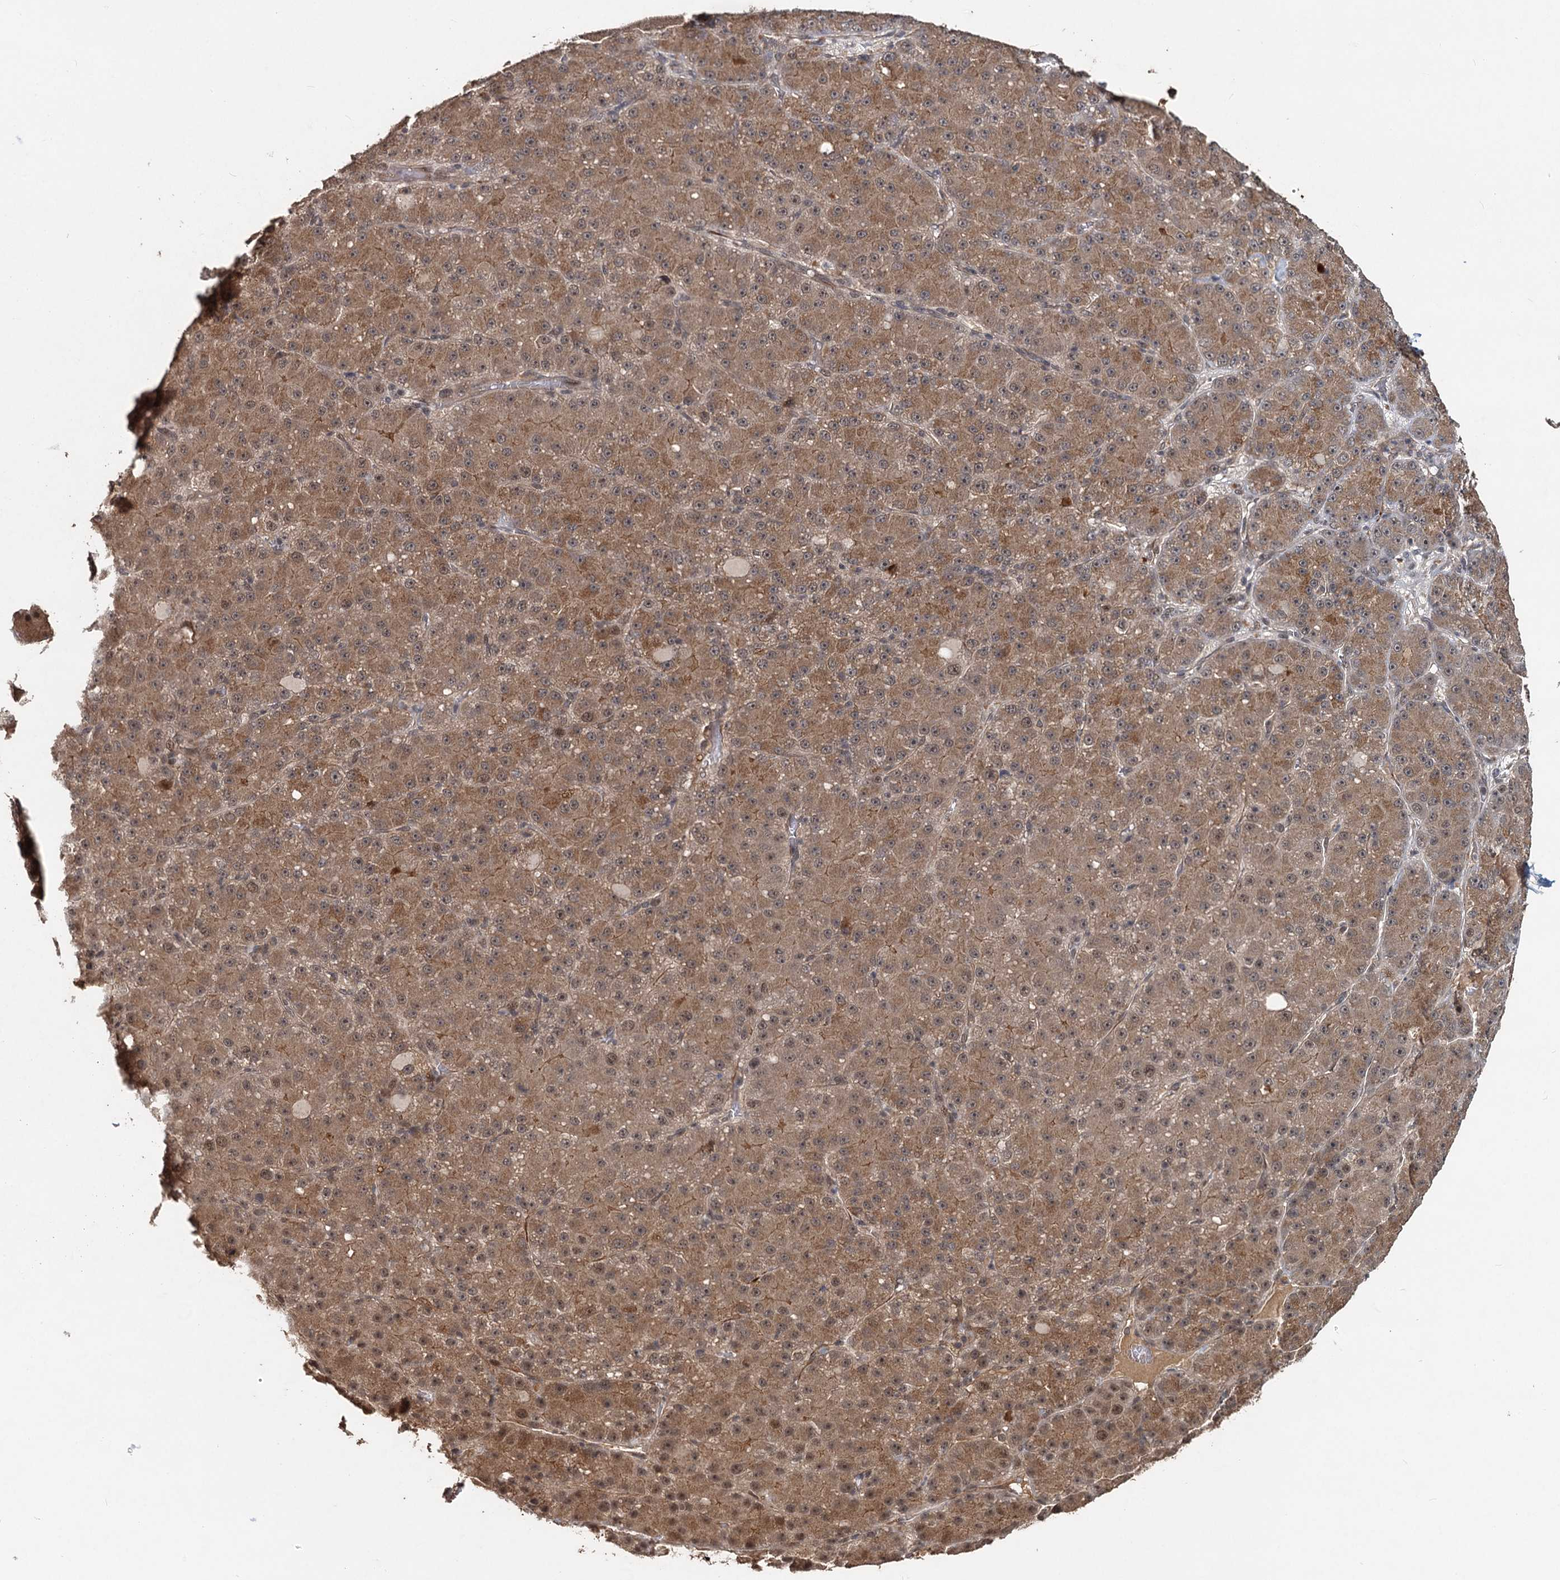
{"staining": {"intensity": "moderate", "quantity": ">75%", "location": "cytoplasmic/membranous,nuclear"}, "tissue": "liver cancer", "cell_type": "Tumor cells", "image_type": "cancer", "snomed": [{"axis": "morphology", "description": "Carcinoma, Hepatocellular, NOS"}, {"axis": "topography", "description": "Liver"}], "caption": "Liver hepatocellular carcinoma stained for a protein (brown) exhibits moderate cytoplasmic/membranous and nuclear positive expression in approximately >75% of tumor cells.", "gene": "RITA1", "patient": {"sex": "male", "age": 67}}